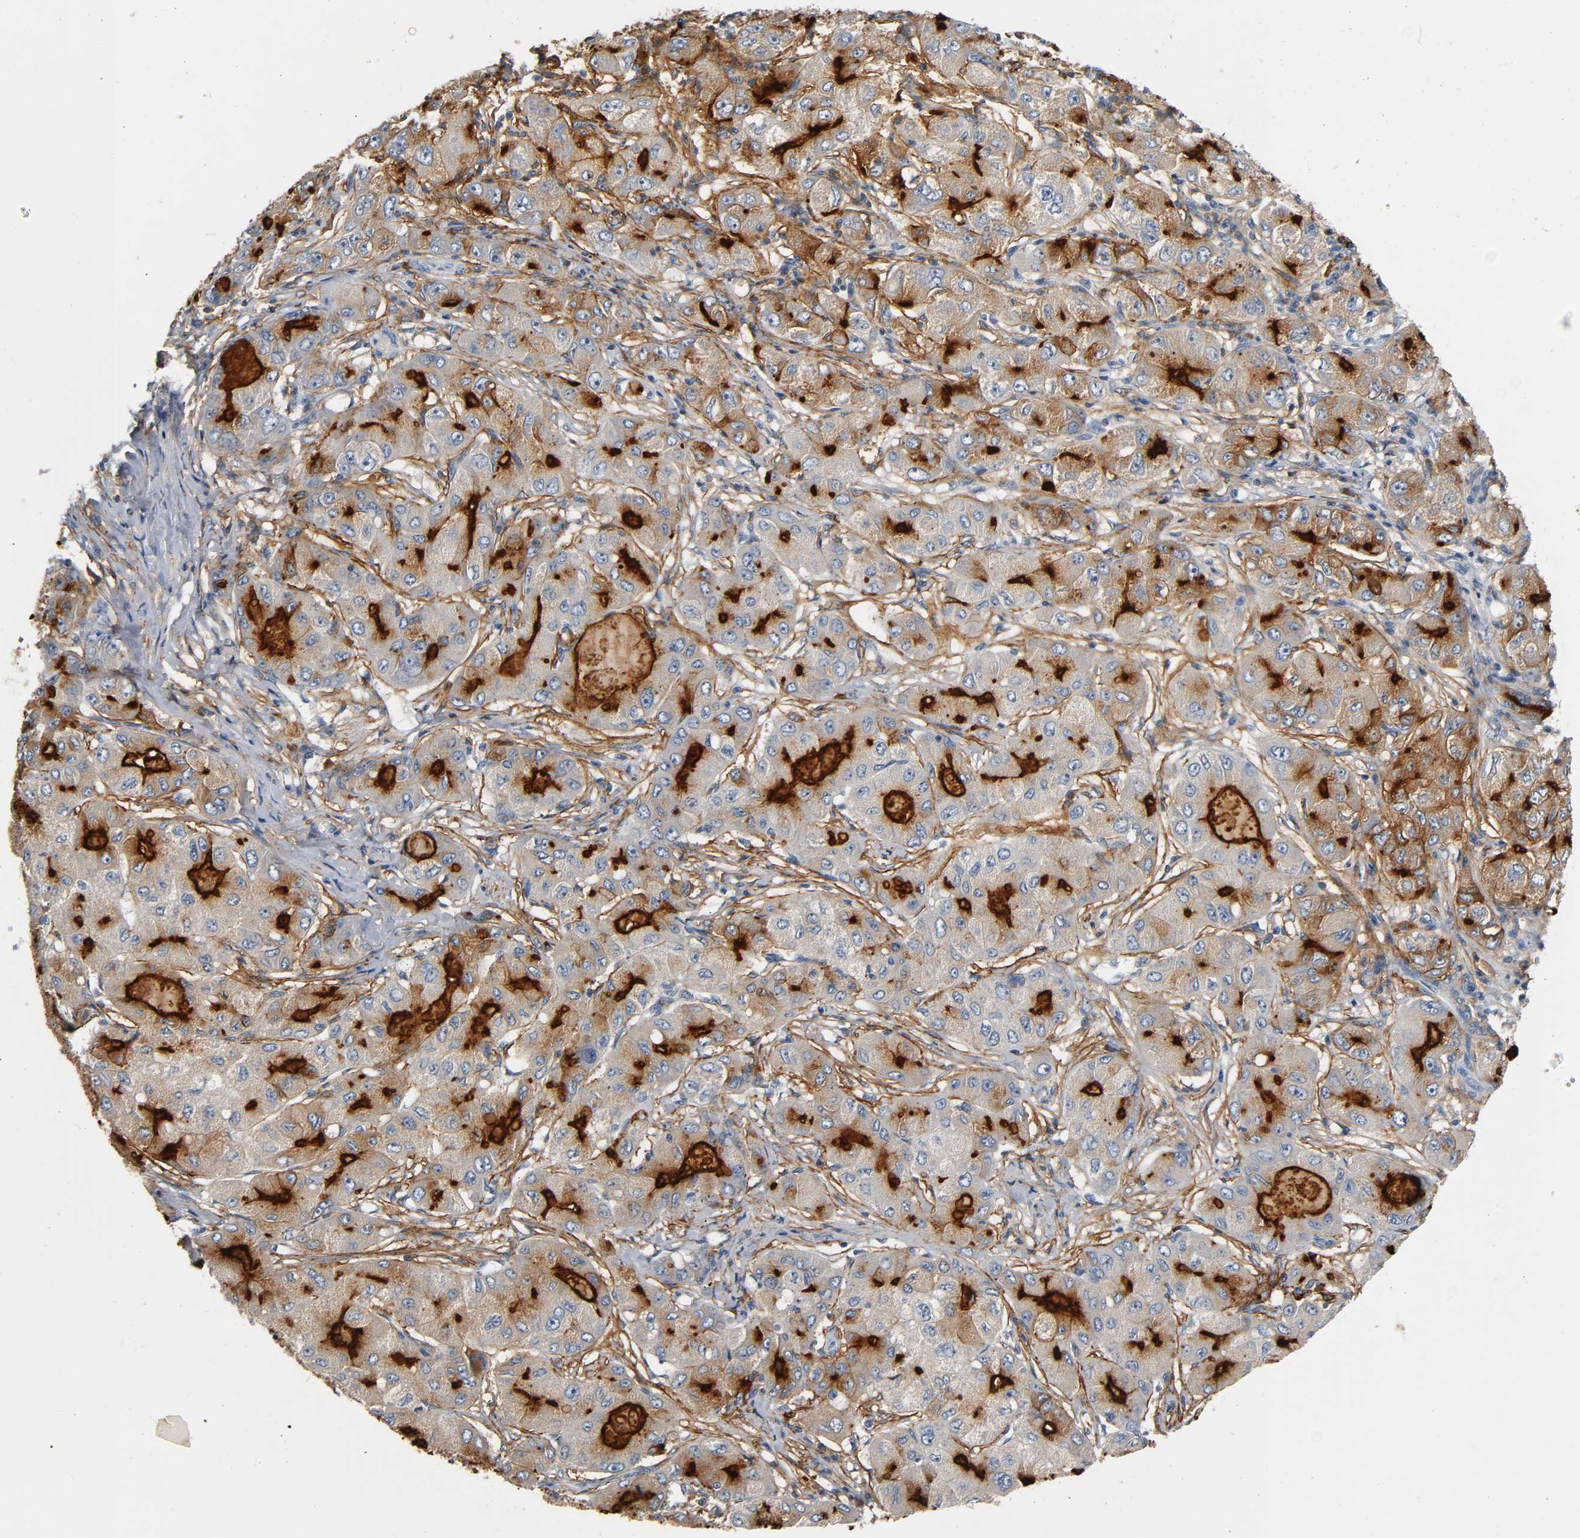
{"staining": {"intensity": "strong", "quantity": ">75%", "location": "cytoplasmic/membranous"}, "tissue": "liver cancer", "cell_type": "Tumor cells", "image_type": "cancer", "snomed": [{"axis": "morphology", "description": "Carcinoma, Hepatocellular, NOS"}, {"axis": "topography", "description": "Liver"}], "caption": "Strong cytoplasmic/membranous staining for a protein is present in about >75% of tumor cells of liver cancer using immunohistochemistry.", "gene": "ANPEP", "patient": {"sex": "male", "age": 80}}